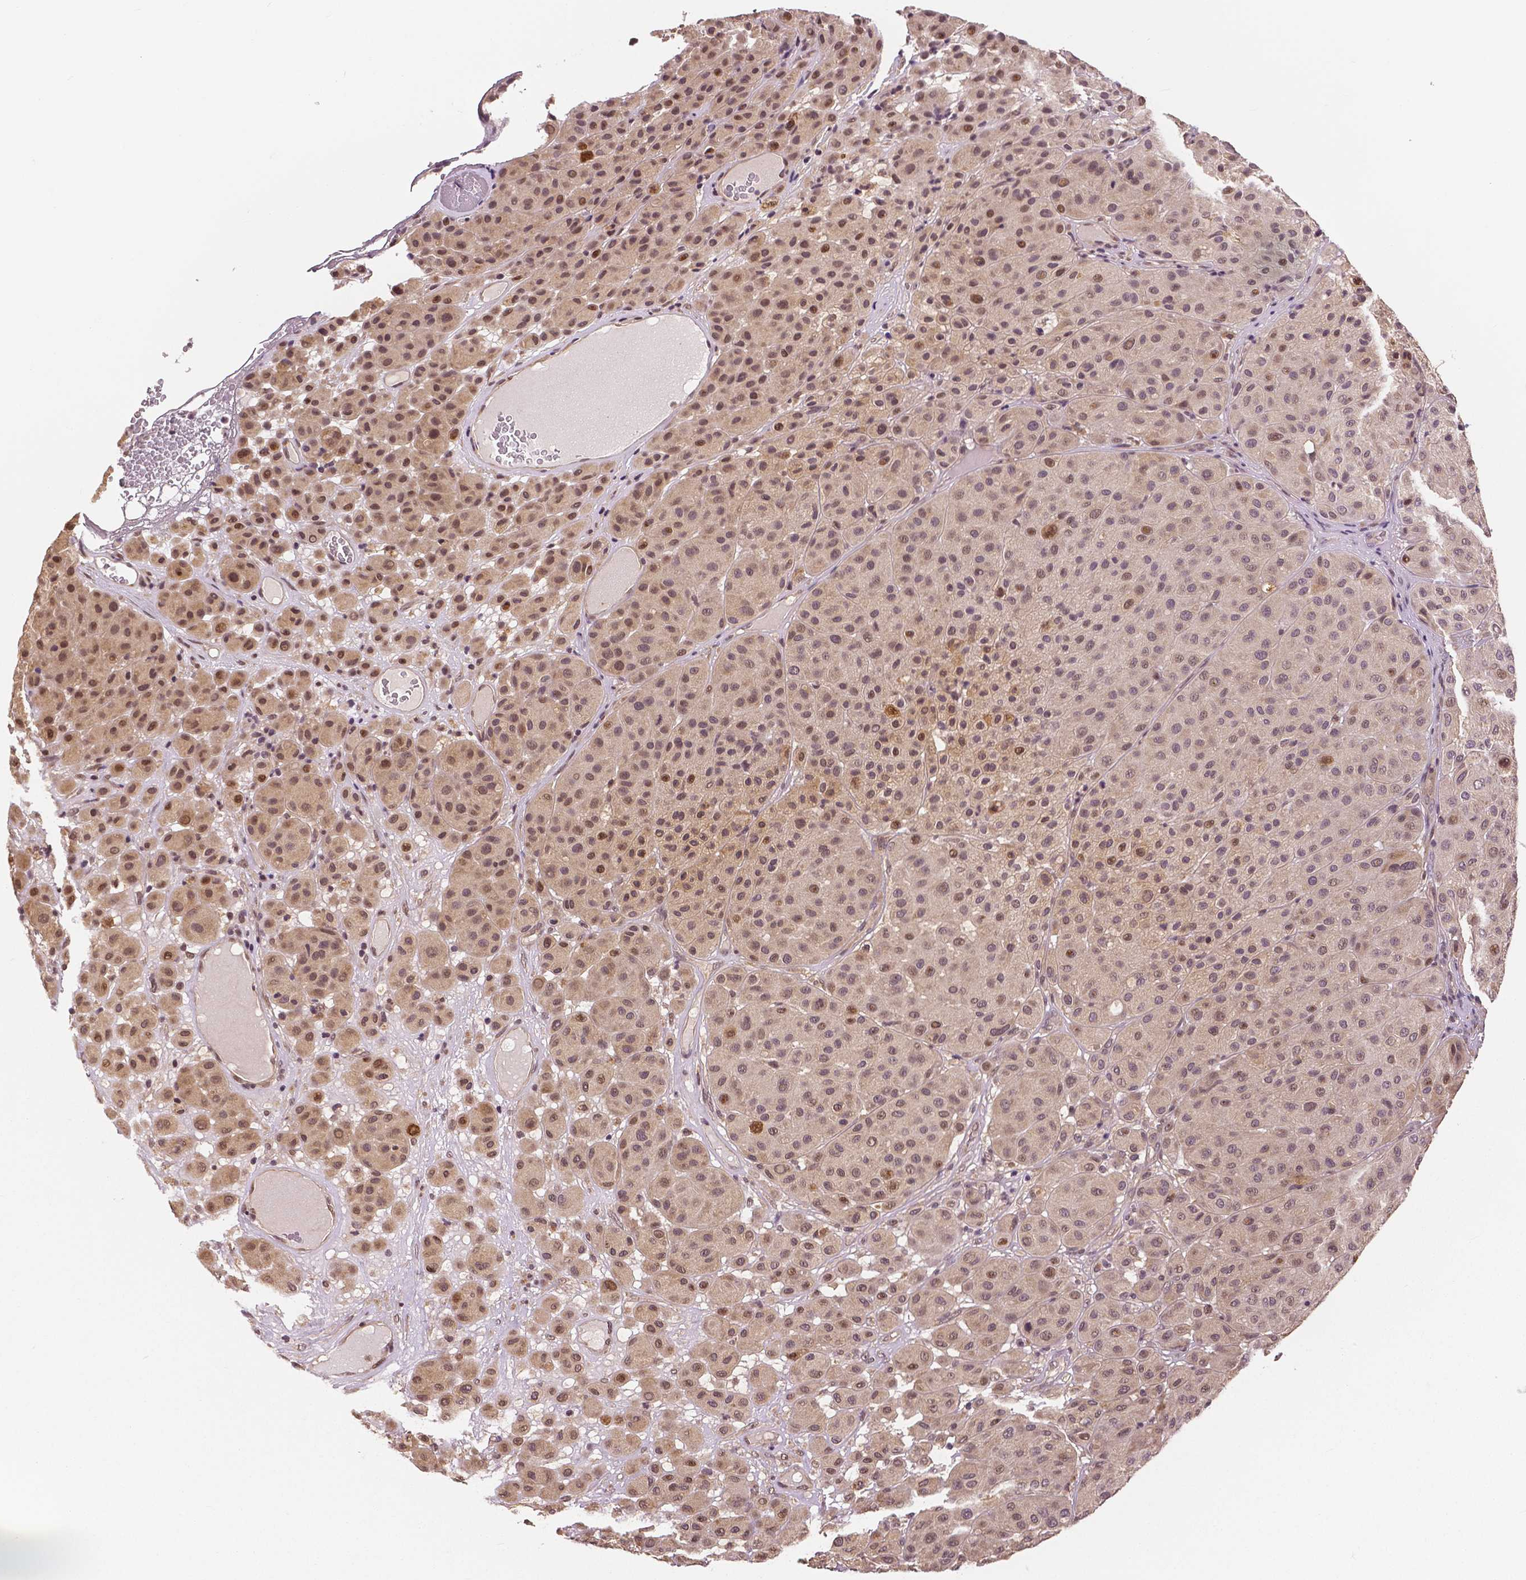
{"staining": {"intensity": "moderate", "quantity": "25%-75%", "location": "nuclear"}, "tissue": "melanoma", "cell_type": "Tumor cells", "image_type": "cancer", "snomed": [{"axis": "morphology", "description": "Malignant melanoma, Metastatic site"}, {"axis": "topography", "description": "Smooth muscle"}], "caption": "High-power microscopy captured an IHC image of malignant melanoma (metastatic site), revealing moderate nuclear staining in about 25%-75% of tumor cells.", "gene": "MAP1LC3B", "patient": {"sex": "male", "age": 41}}